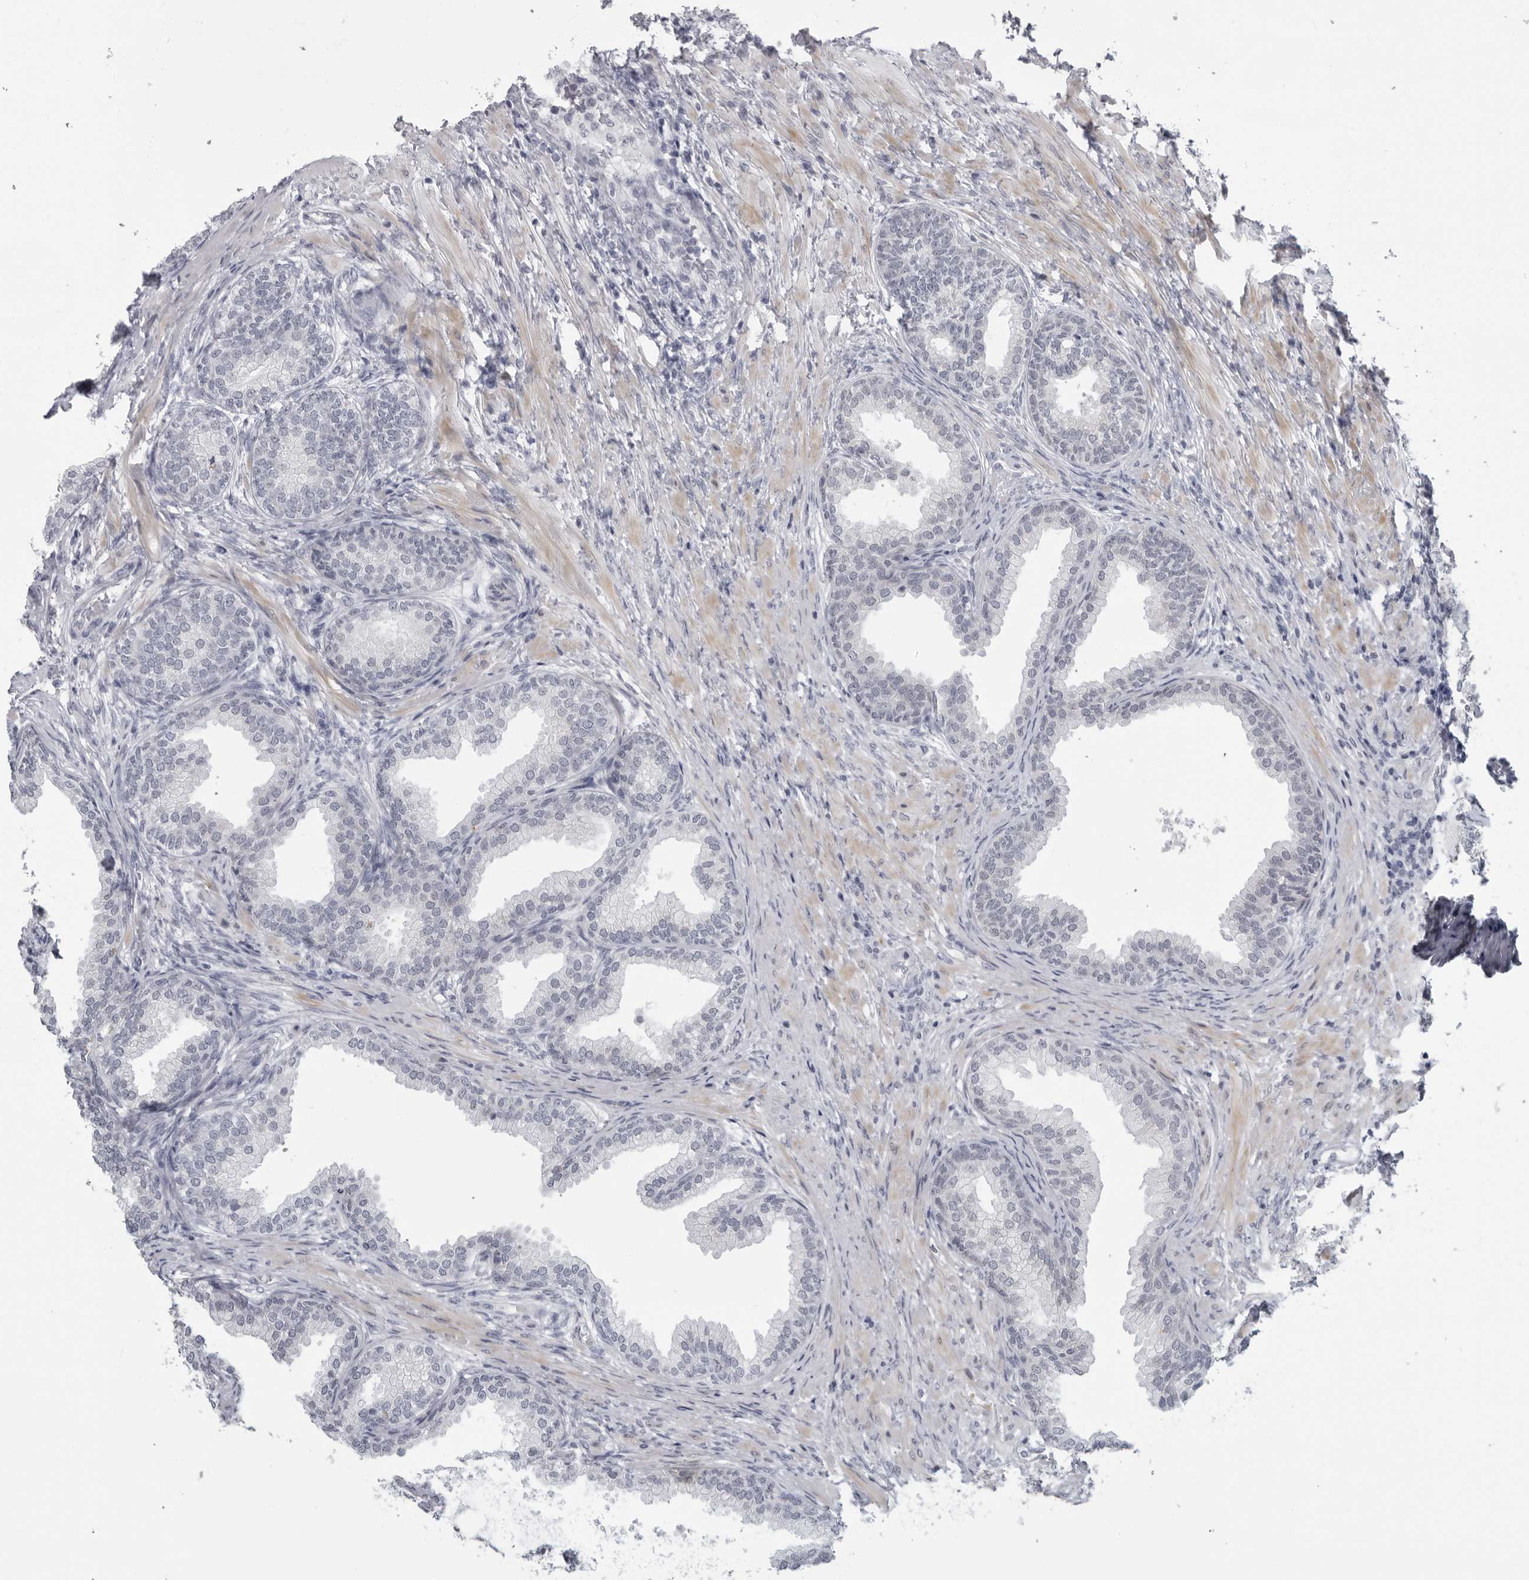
{"staining": {"intensity": "negative", "quantity": "none", "location": "none"}, "tissue": "prostate", "cell_type": "Glandular cells", "image_type": "normal", "snomed": [{"axis": "morphology", "description": "Normal tissue, NOS"}, {"axis": "topography", "description": "Prostate"}], "caption": "Glandular cells show no significant protein staining in normal prostate. Nuclei are stained in blue.", "gene": "OPLAH", "patient": {"sex": "male", "age": 76}}